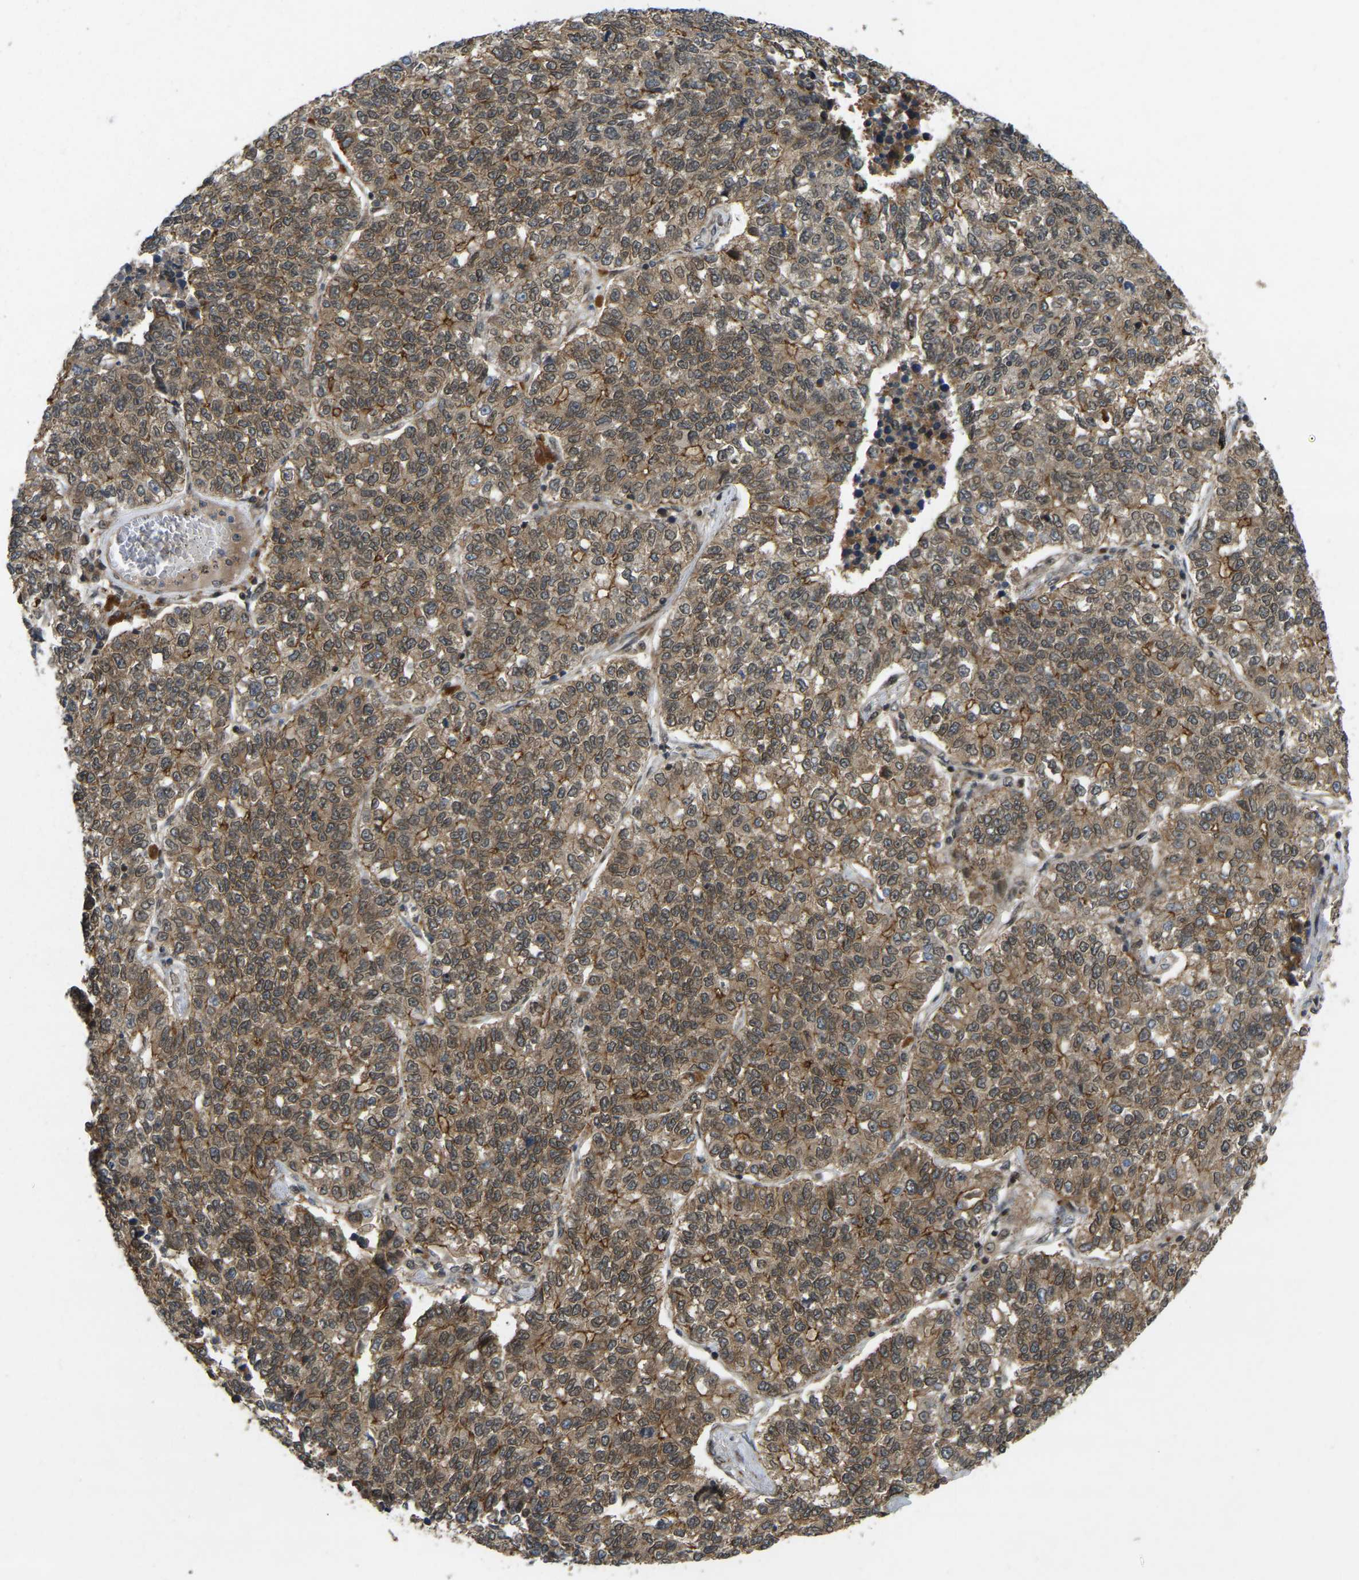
{"staining": {"intensity": "moderate", "quantity": ">75%", "location": "cytoplasmic/membranous,nuclear"}, "tissue": "lung cancer", "cell_type": "Tumor cells", "image_type": "cancer", "snomed": [{"axis": "morphology", "description": "Adenocarcinoma, NOS"}, {"axis": "topography", "description": "Lung"}], "caption": "Immunohistochemistry micrograph of neoplastic tissue: human lung cancer stained using IHC displays medium levels of moderate protein expression localized specifically in the cytoplasmic/membranous and nuclear of tumor cells, appearing as a cytoplasmic/membranous and nuclear brown color.", "gene": "KIAA1549", "patient": {"sex": "male", "age": 49}}